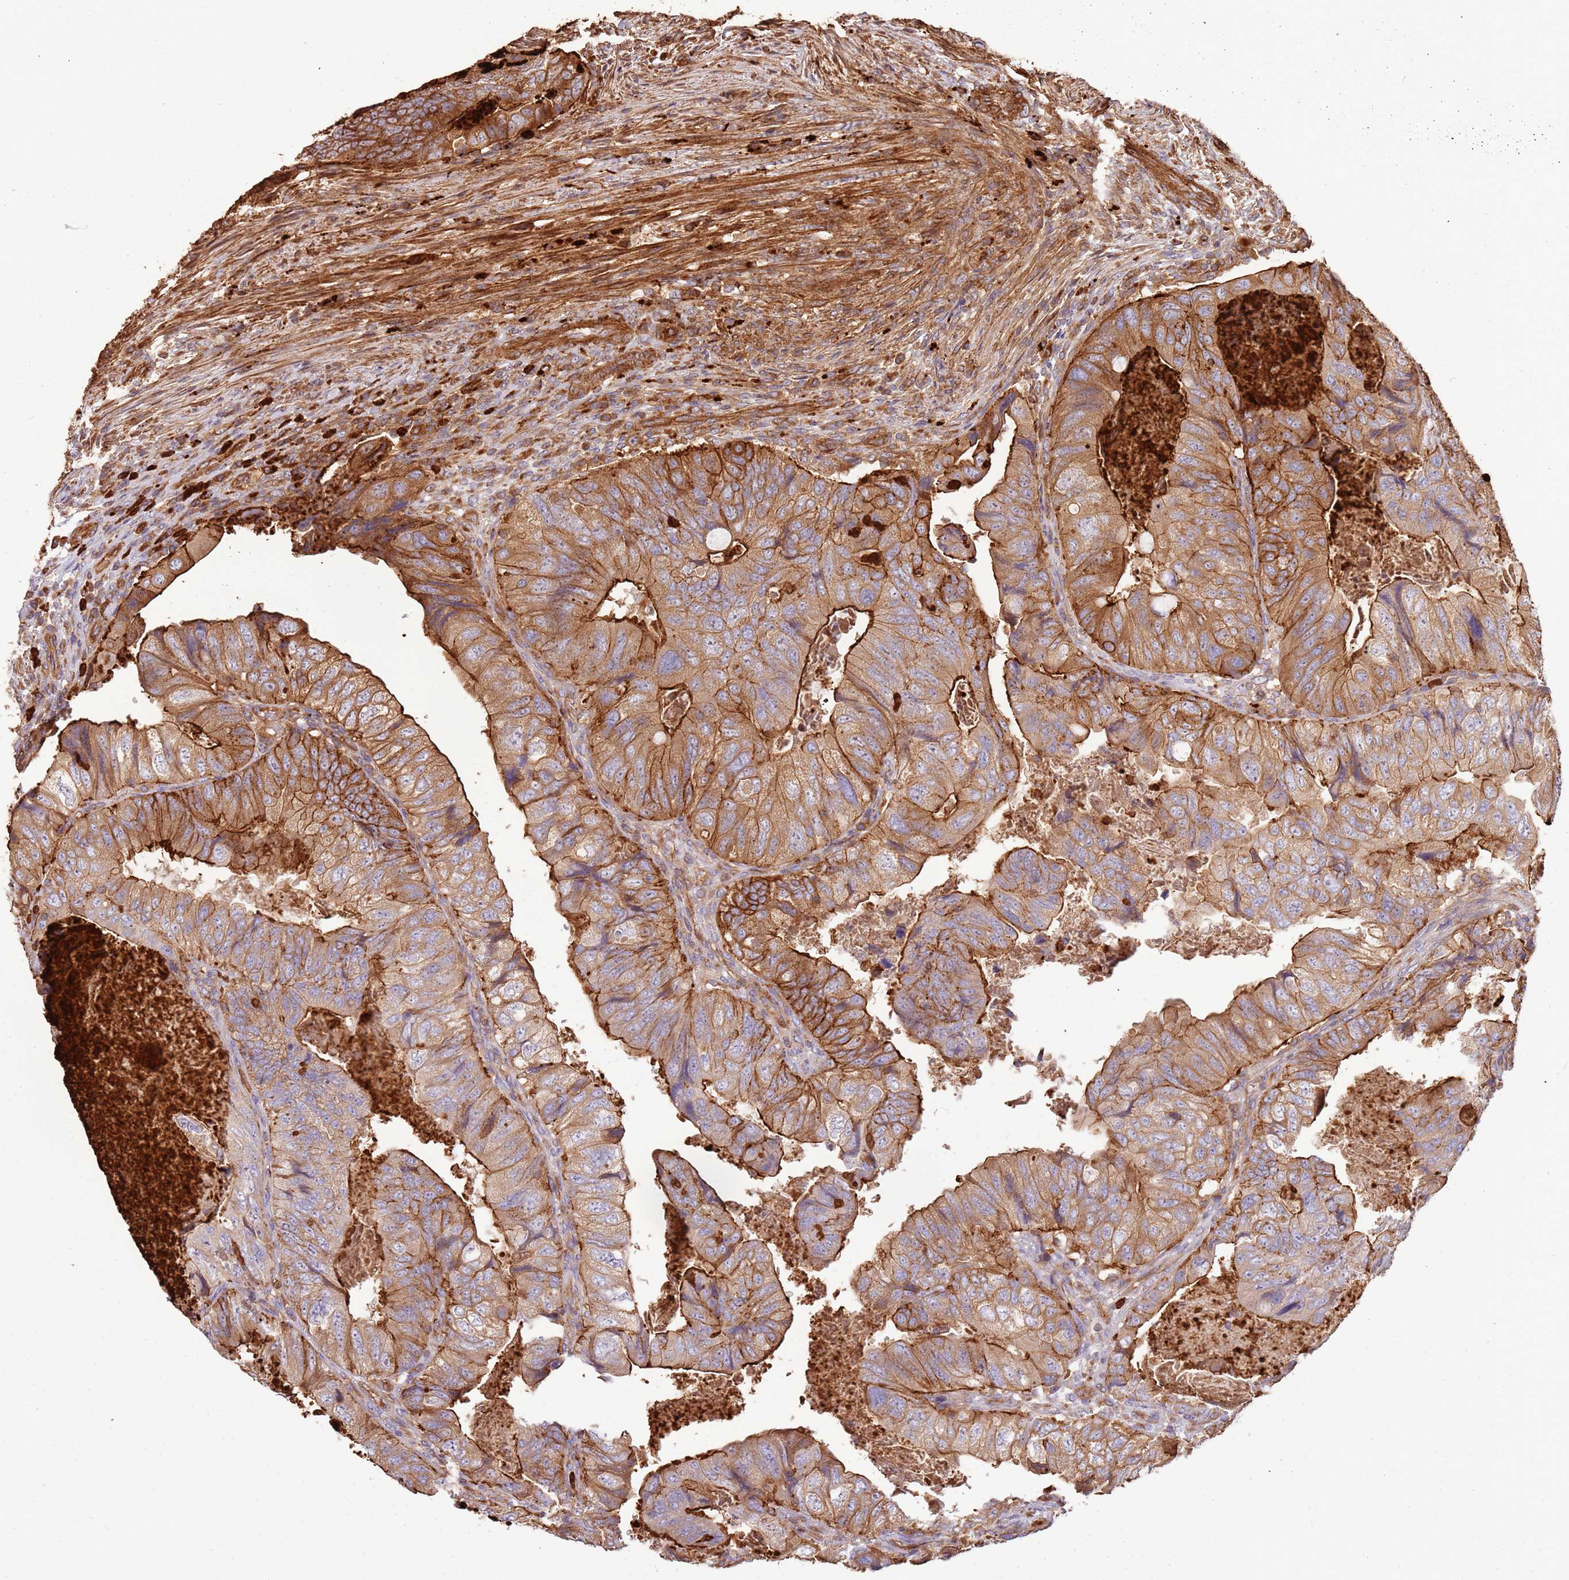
{"staining": {"intensity": "strong", "quantity": ">75%", "location": "cytoplasmic/membranous"}, "tissue": "colorectal cancer", "cell_type": "Tumor cells", "image_type": "cancer", "snomed": [{"axis": "morphology", "description": "Adenocarcinoma, NOS"}, {"axis": "topography", "description": "Rectum"}], "caption": "Protein expression analysis of human adenocarcinoma (colorectal) reveals strong cytoplasmic/membranous staining in approximately >75% of tumor cells. (brown staining indicates protein expression, while blue staining denotes nuclei).", "gene": "NDUFAF4", "patient": {"sex": "male", "age": 63}}